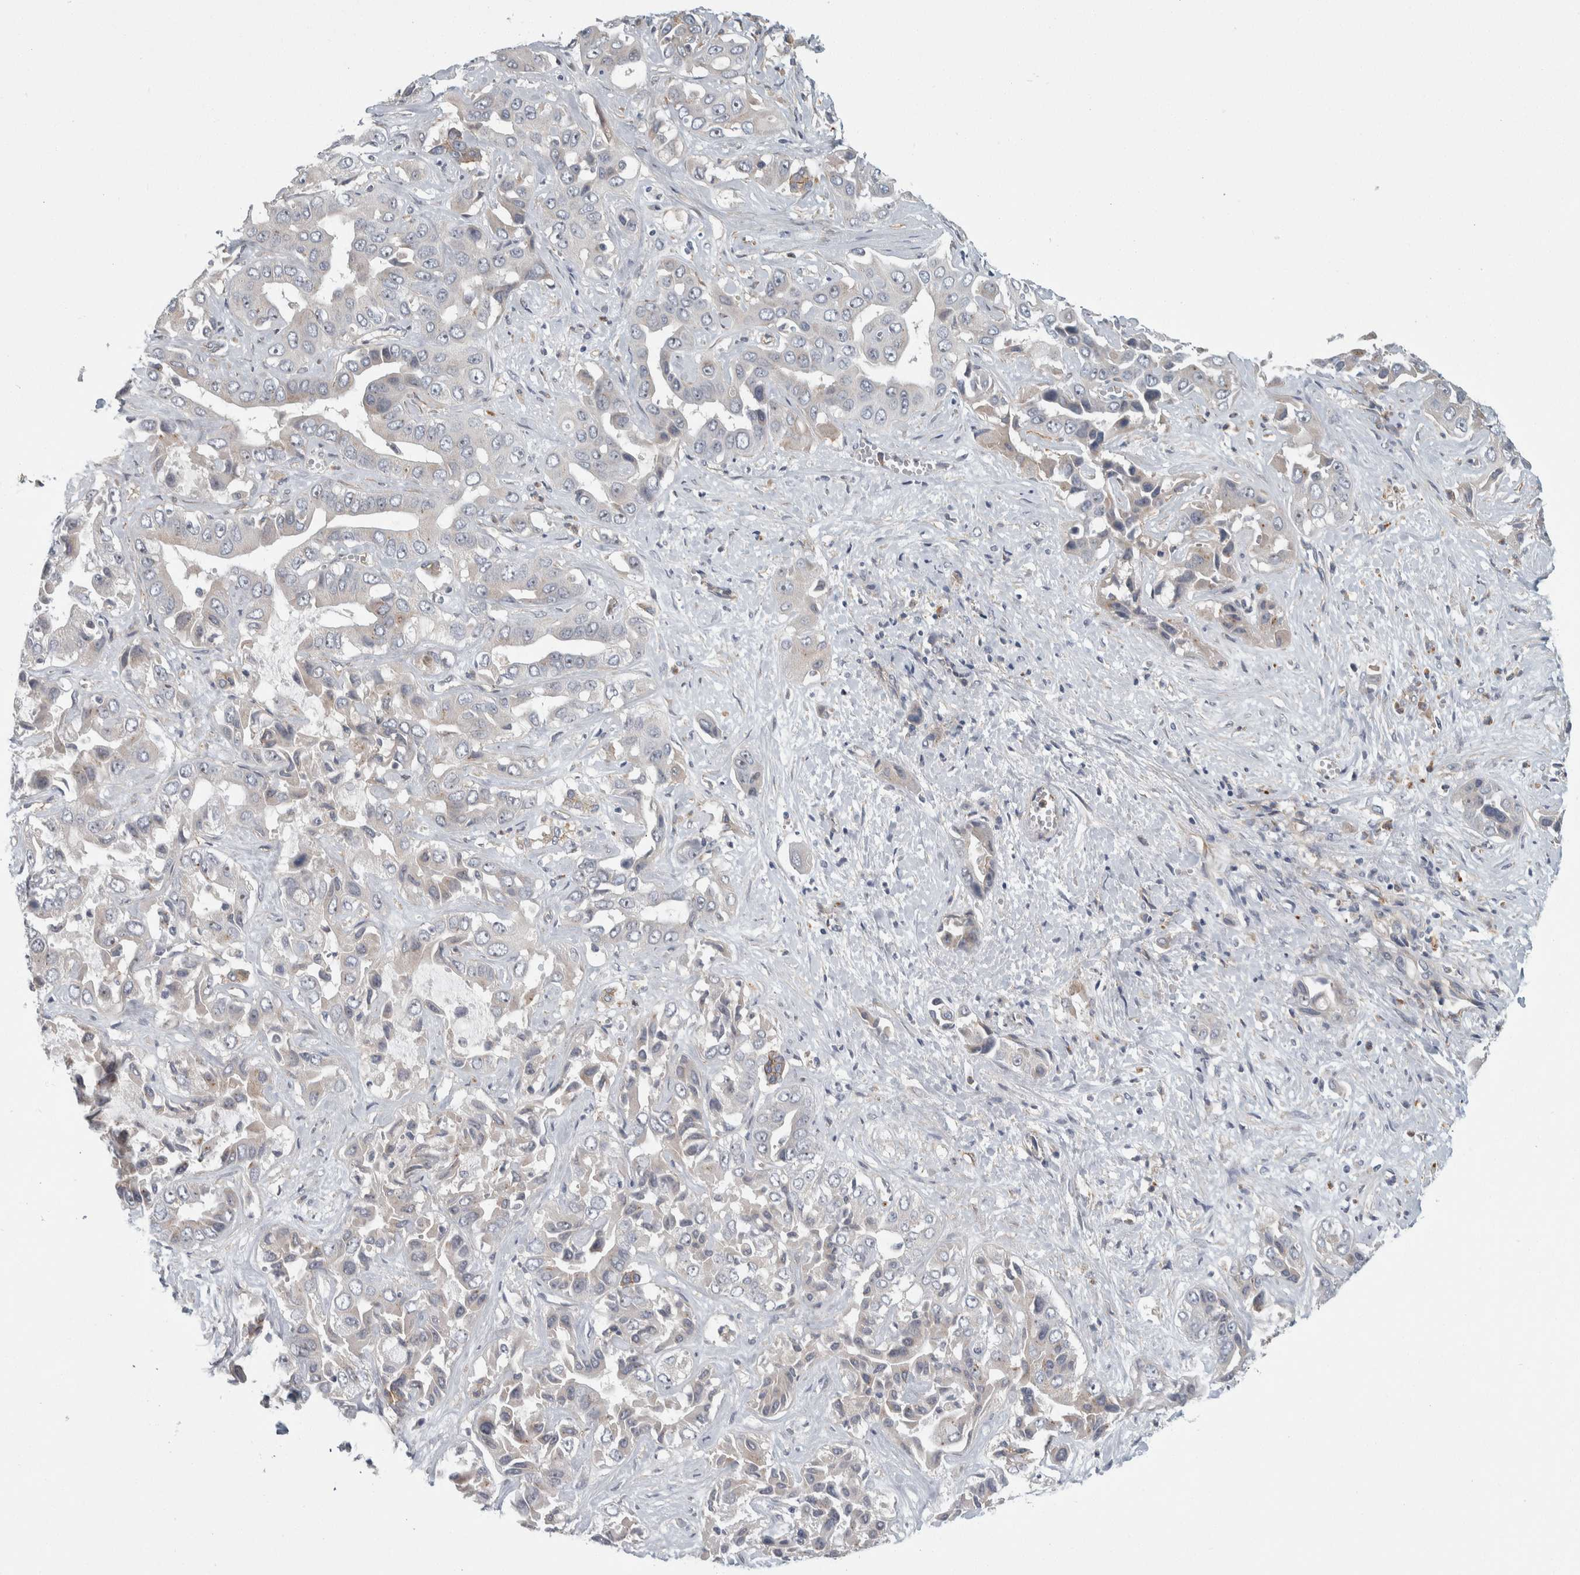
{"staining": {"intensity": "weak", "quantity": "<25%", "location": "cytoplasmic/membranous"}, "tissue": "liver cancer", "cell_type": "Tumor cells", "image_type": "cancer", "snomed": [{"axis": "morphology", "description": "Cholangiocarcinoma"}, {"axis": "topography", "description": "Liver"}], "caption": "This is an IHC image of liver cholangiocarcinoma. There is no expression in tumor cells.", "gene": "KCNJ3", "patient": {"sex": "female", "age": 52}}